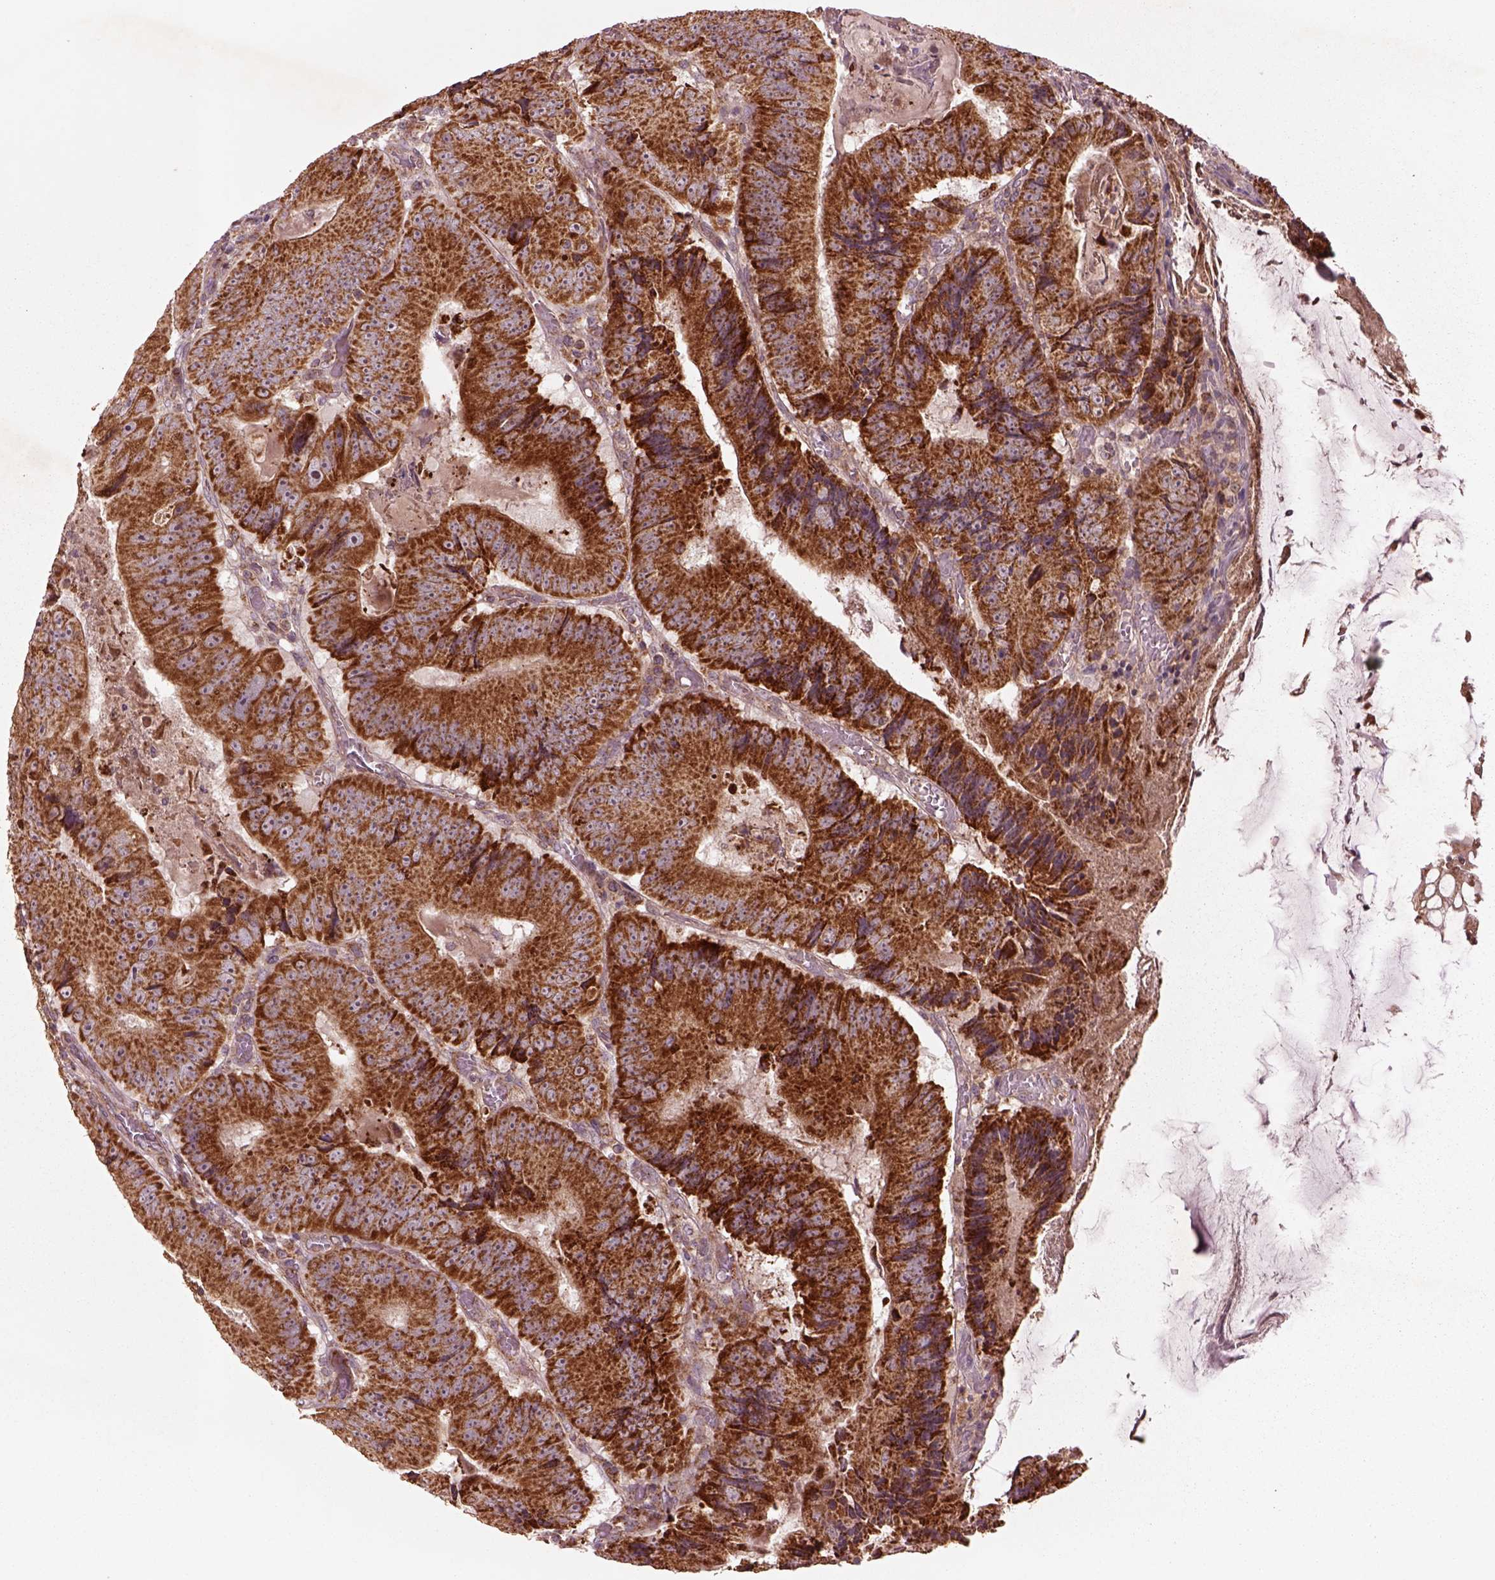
{"staining": {"intensity": "strong", "quantity": ">75%", "location": "cytoplasmic/membranous"}, "tissue": "colorectal cancer", "cell_type": "Tumor cells", "image_type": "cancer", "snomed": [{"axis": "morphology", "description": "Adenocarcinoma, NOS"}, {"axis": "topography", "description": "Colon"}], "caption": "A micrograph of colorectal cancer (adenocarcinoma) stained for a protein exhibits strong cytoplasmic/membranous brown staining in tumor cells.", "gene": "SLC25A5", "patient": {"sex": "female", "age": 86}}